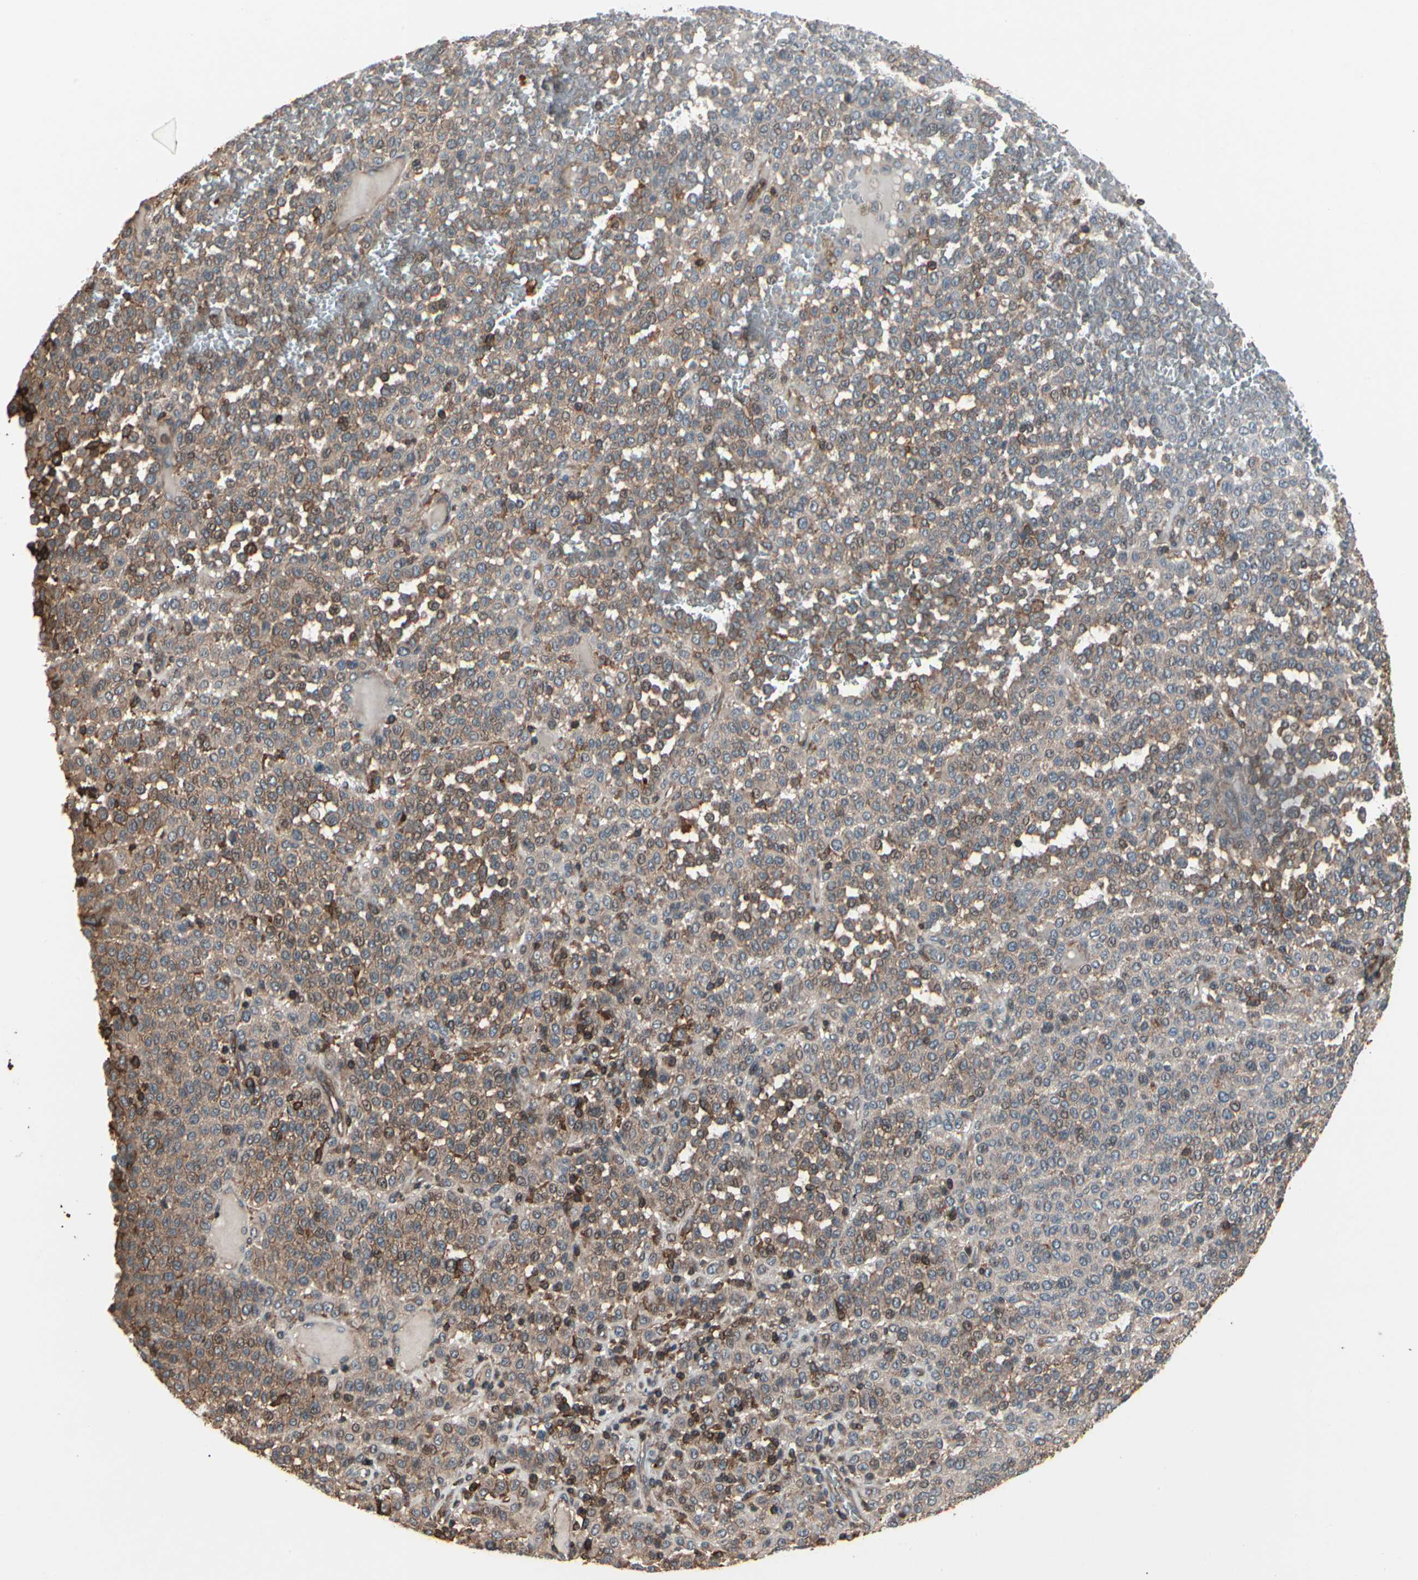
{"staining": {"intensity": "weak", "quantity": ">75%", "location": "cytoplasmic/membranous,nuclear"}, "tissue": "melanoma", "cell_type": "Tumor cells", "image_type": "cancer", "snomed": [{"axis": "morphology", "description": "Malignant melanoma, Metastatic site"}, {"axis": "topography", "description": "Pancreas"}], "caption": "This is a photomicrograph of immunohistochemistry (IHC) staining of melanoma, which shows weak expression in the cytoplasmic/membranous and nuclear of tumor cells.", "gene": "MAPK13", "patient": {"sex": "female", "age": 30}}